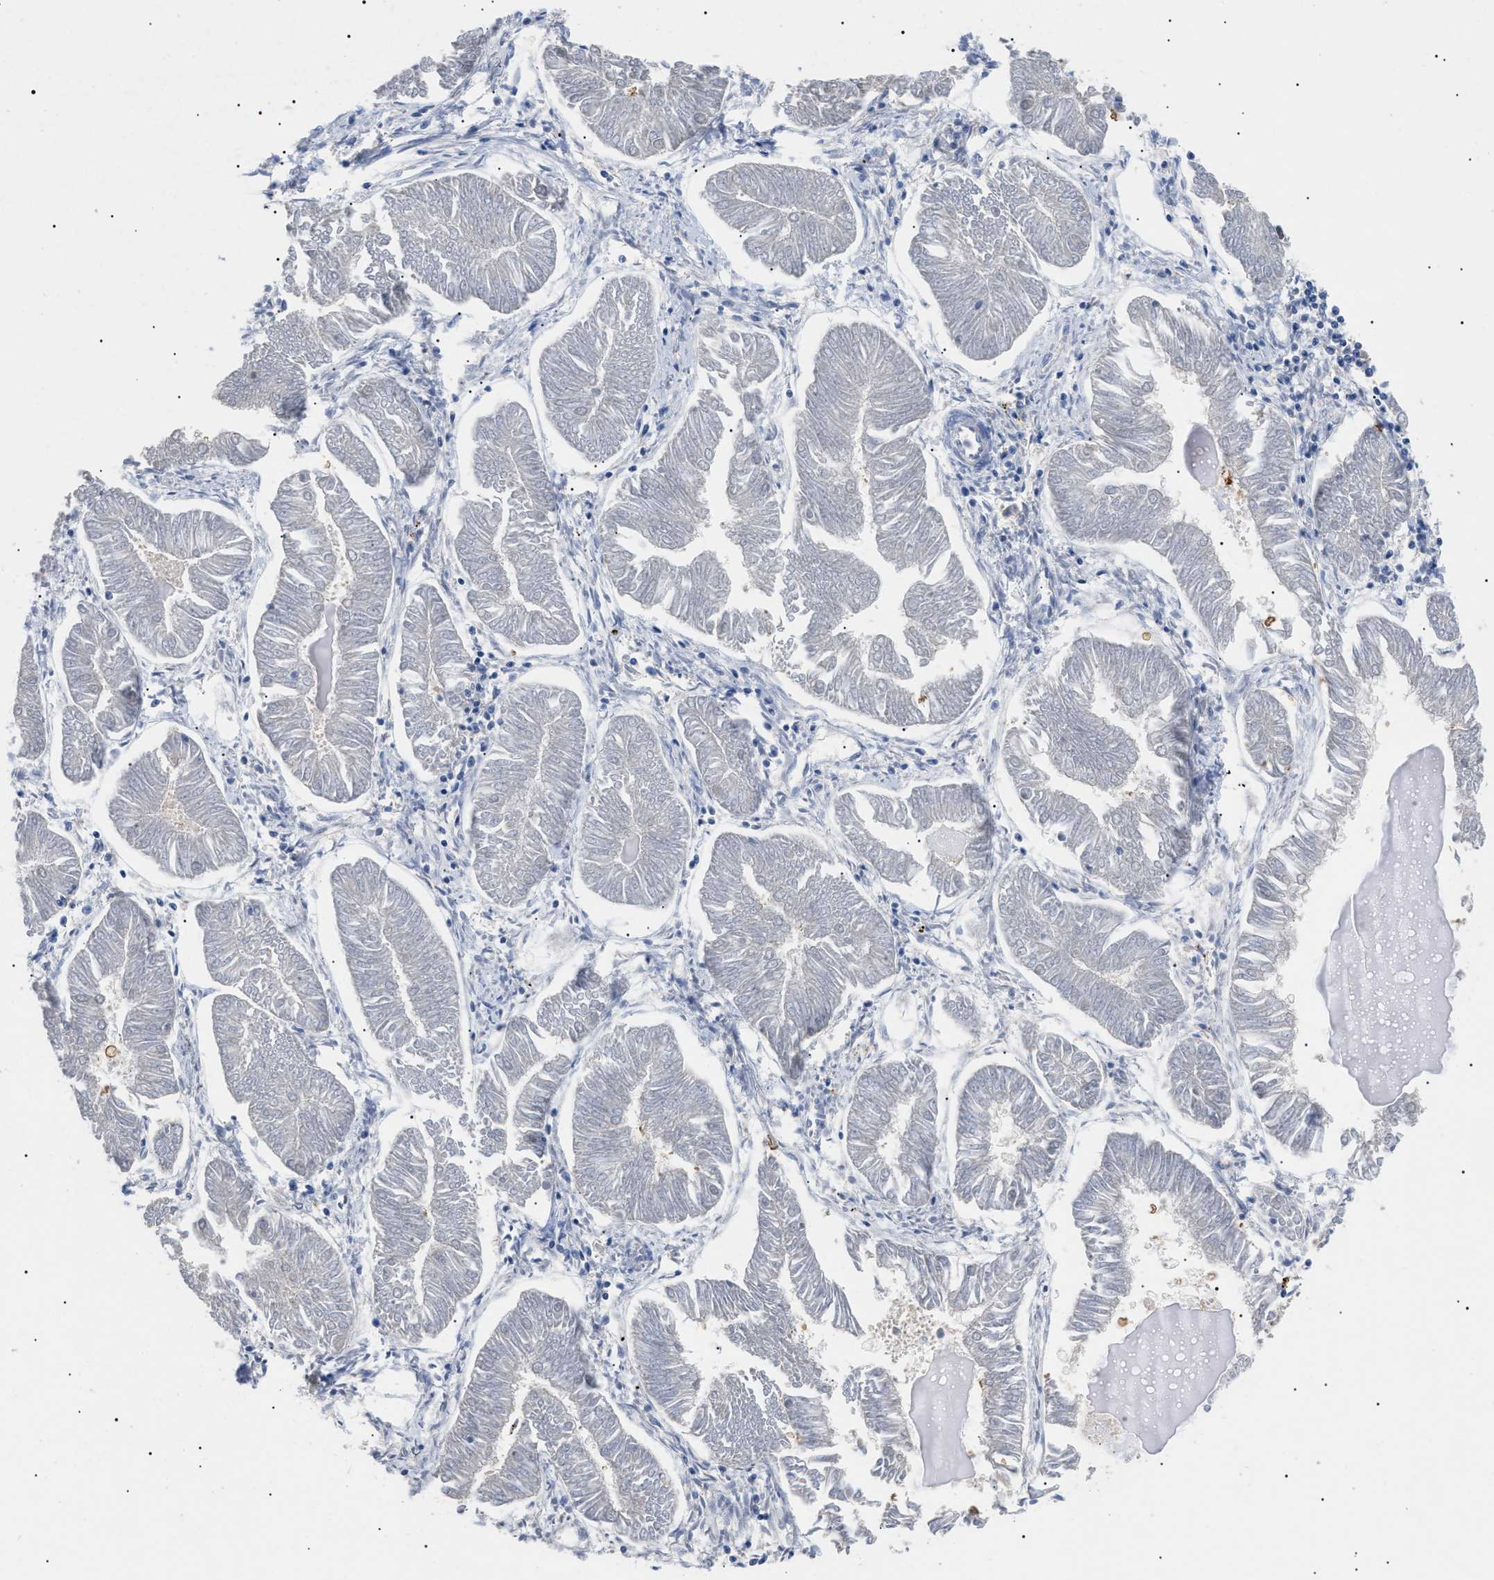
{"staining": {"intensity": "negative", "quantity": "none", "location": "none"}, "tissue": "endometrial cancer", "cell_type": "Tumor cells", "image_type": "cancer", "snomed": [{"axis": "morphology", "description": "Adenocarcinoma, NOS"}, {"axis": "topography", "description": "Endometrium"}], "caption": "An image of human adenocarcinoma (endometrial) is negative for staining in tumor cells.", "gene": "GARRE1", "patient": {"sex": "female", "age": 53}}